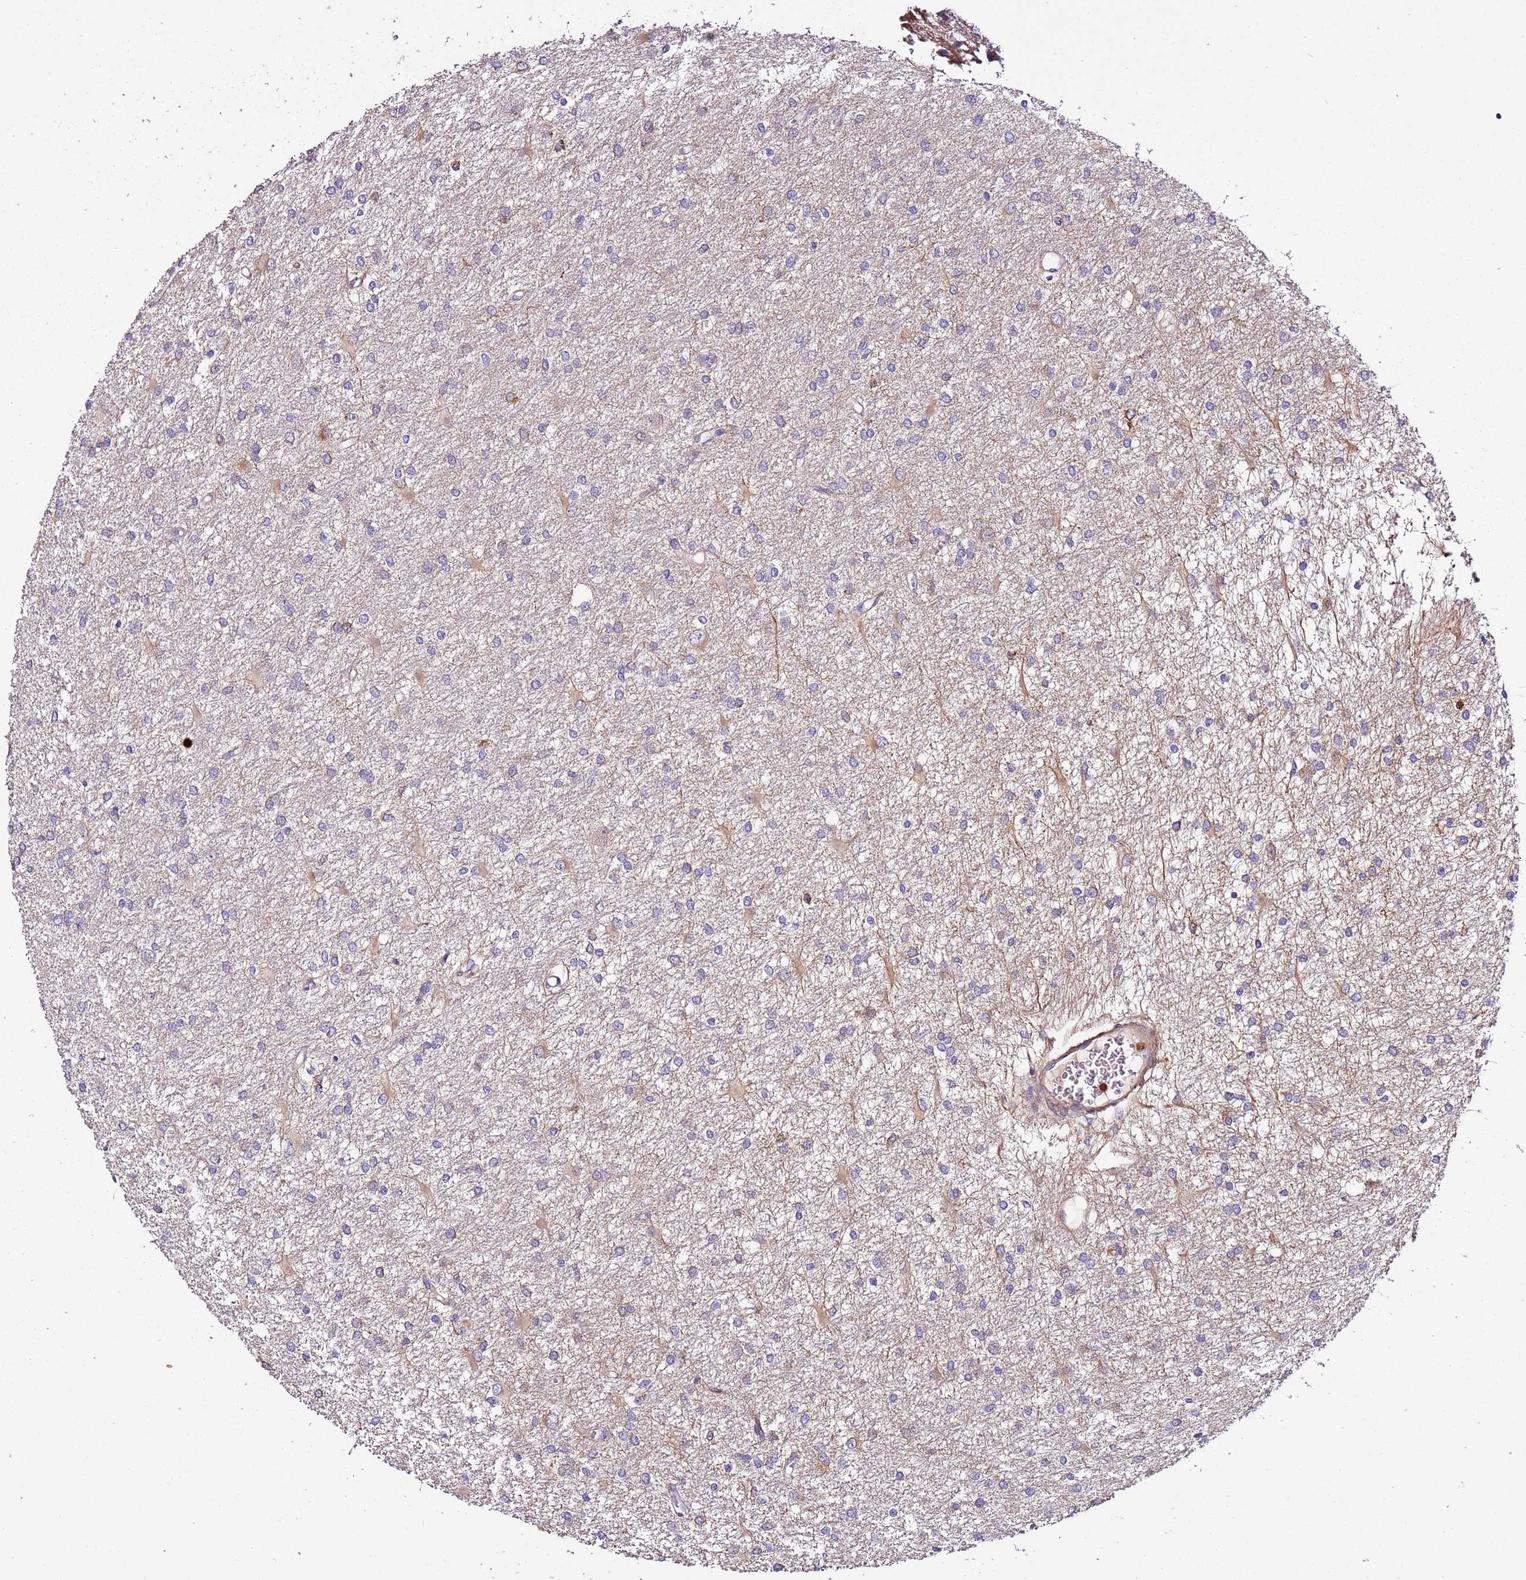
{"staining": {"intensity": "weak", "quantity": "<25%", "location": "cytoplasmic/membranous"}, "tissue": "glioma", "cell_type": "Tumor cells", "image_type": "cancer", "snomed": [{"axis": "morphology", "description": "Glioma, malignant, High grade"}, {"axis": "topography", "description": "Brain"}], "caption": "DAB (3,3'-diaminobenzidine) immunohistochemical staining of glioma shows no significant positivity in tumor cells.", "gene": "FAM174C", "patient": {"sex": "female", "age": 50}}